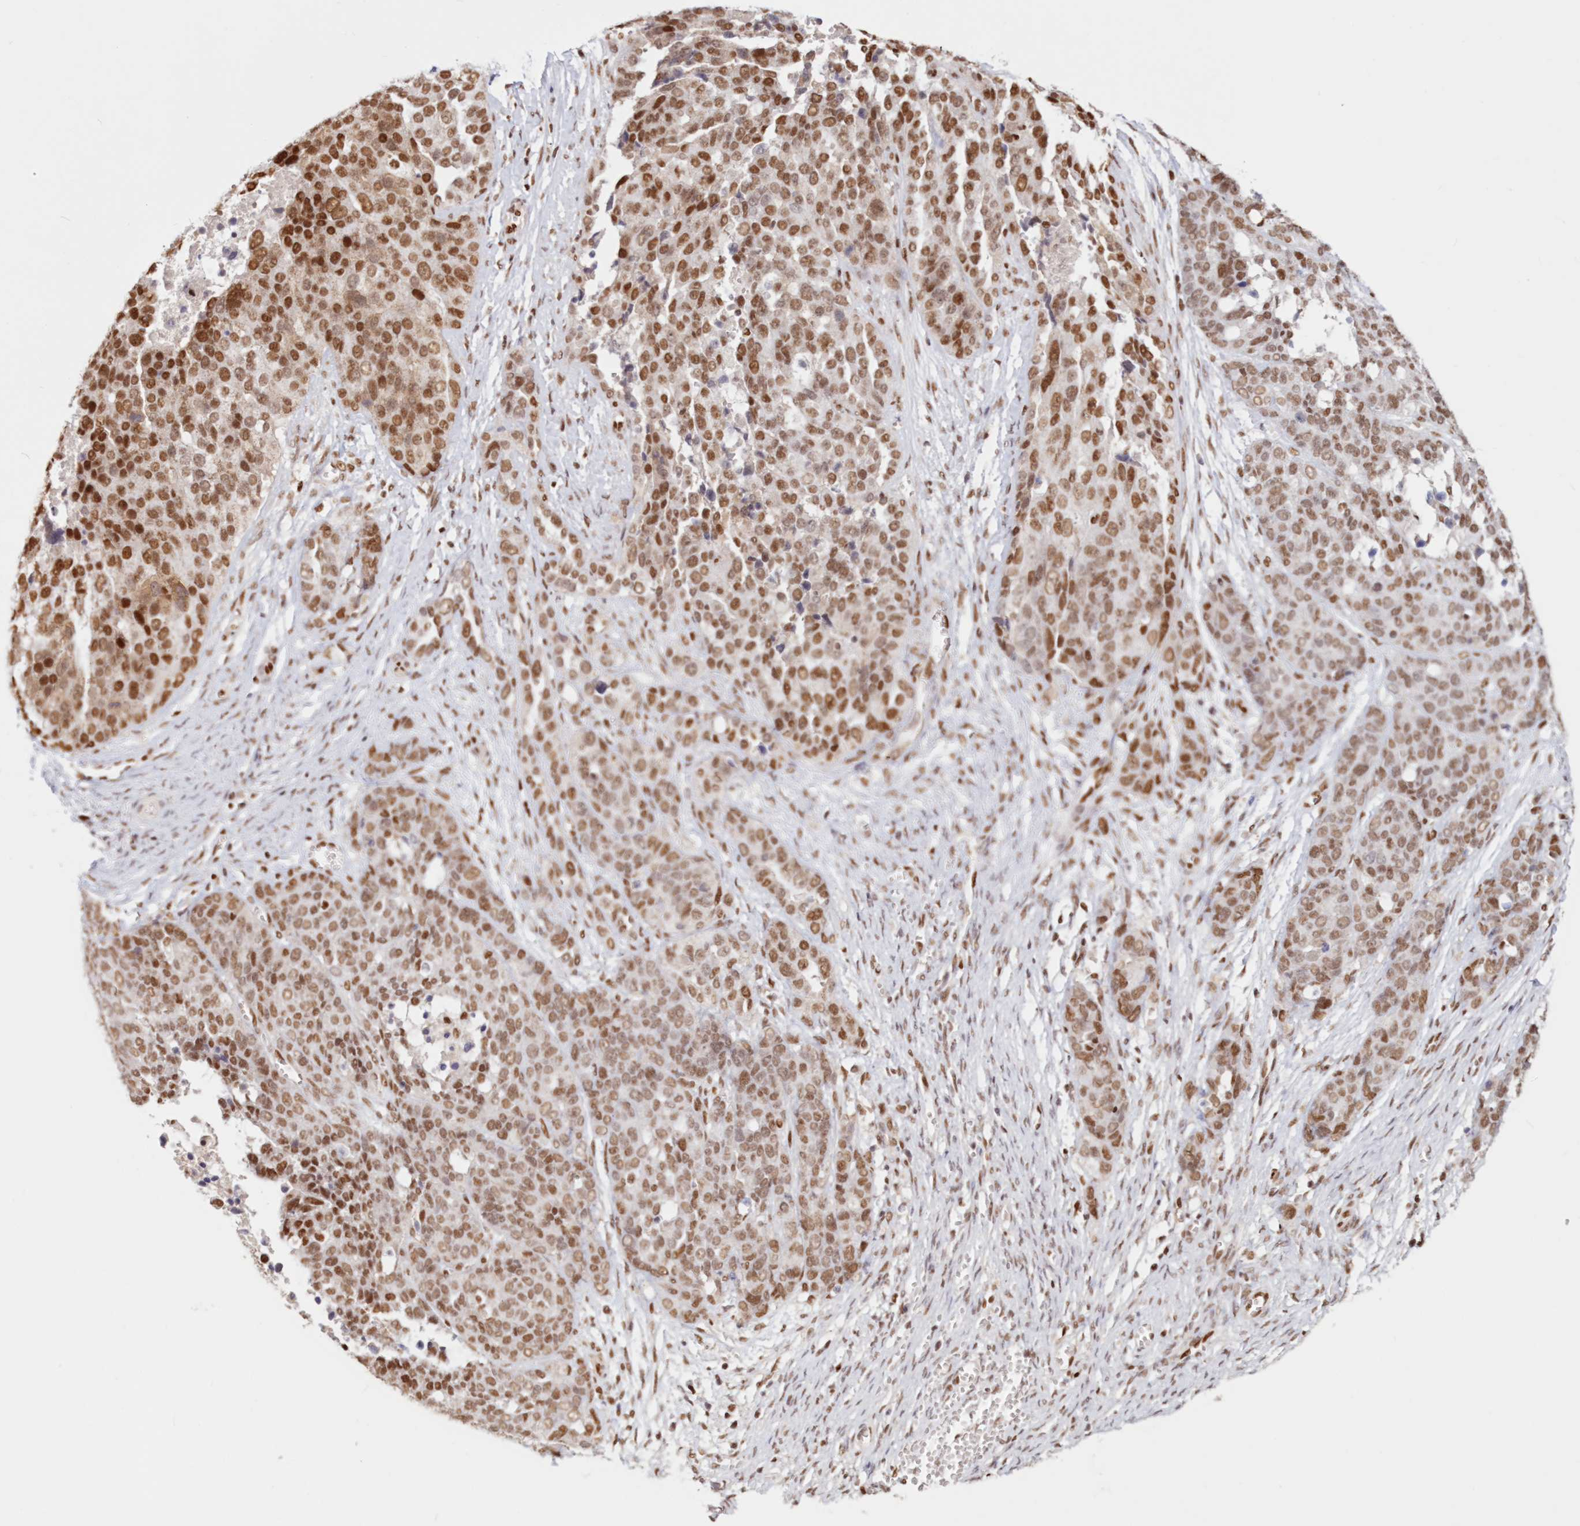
{"staining": {"intensity": "moderate", "quantity": ">75%", "location": "nuclear"}, "tissue": "ovarian cancer", "cell_type": "Tumor cells", "image_type": "cancer", "snomed": [{"axis": "morphology", "description": "Cystadenocarcinoma, serous, NOS"}, {"axis": "topography", "description": "Ovary"}], "caption": "Immunohistochemical staining of human ovarian cancer exhibits medium levels of moderate nuclear protein staining in about >75% of tumor cells.", "gene": "POLR2B", "patient": {"sex": "female", "age": 44}}